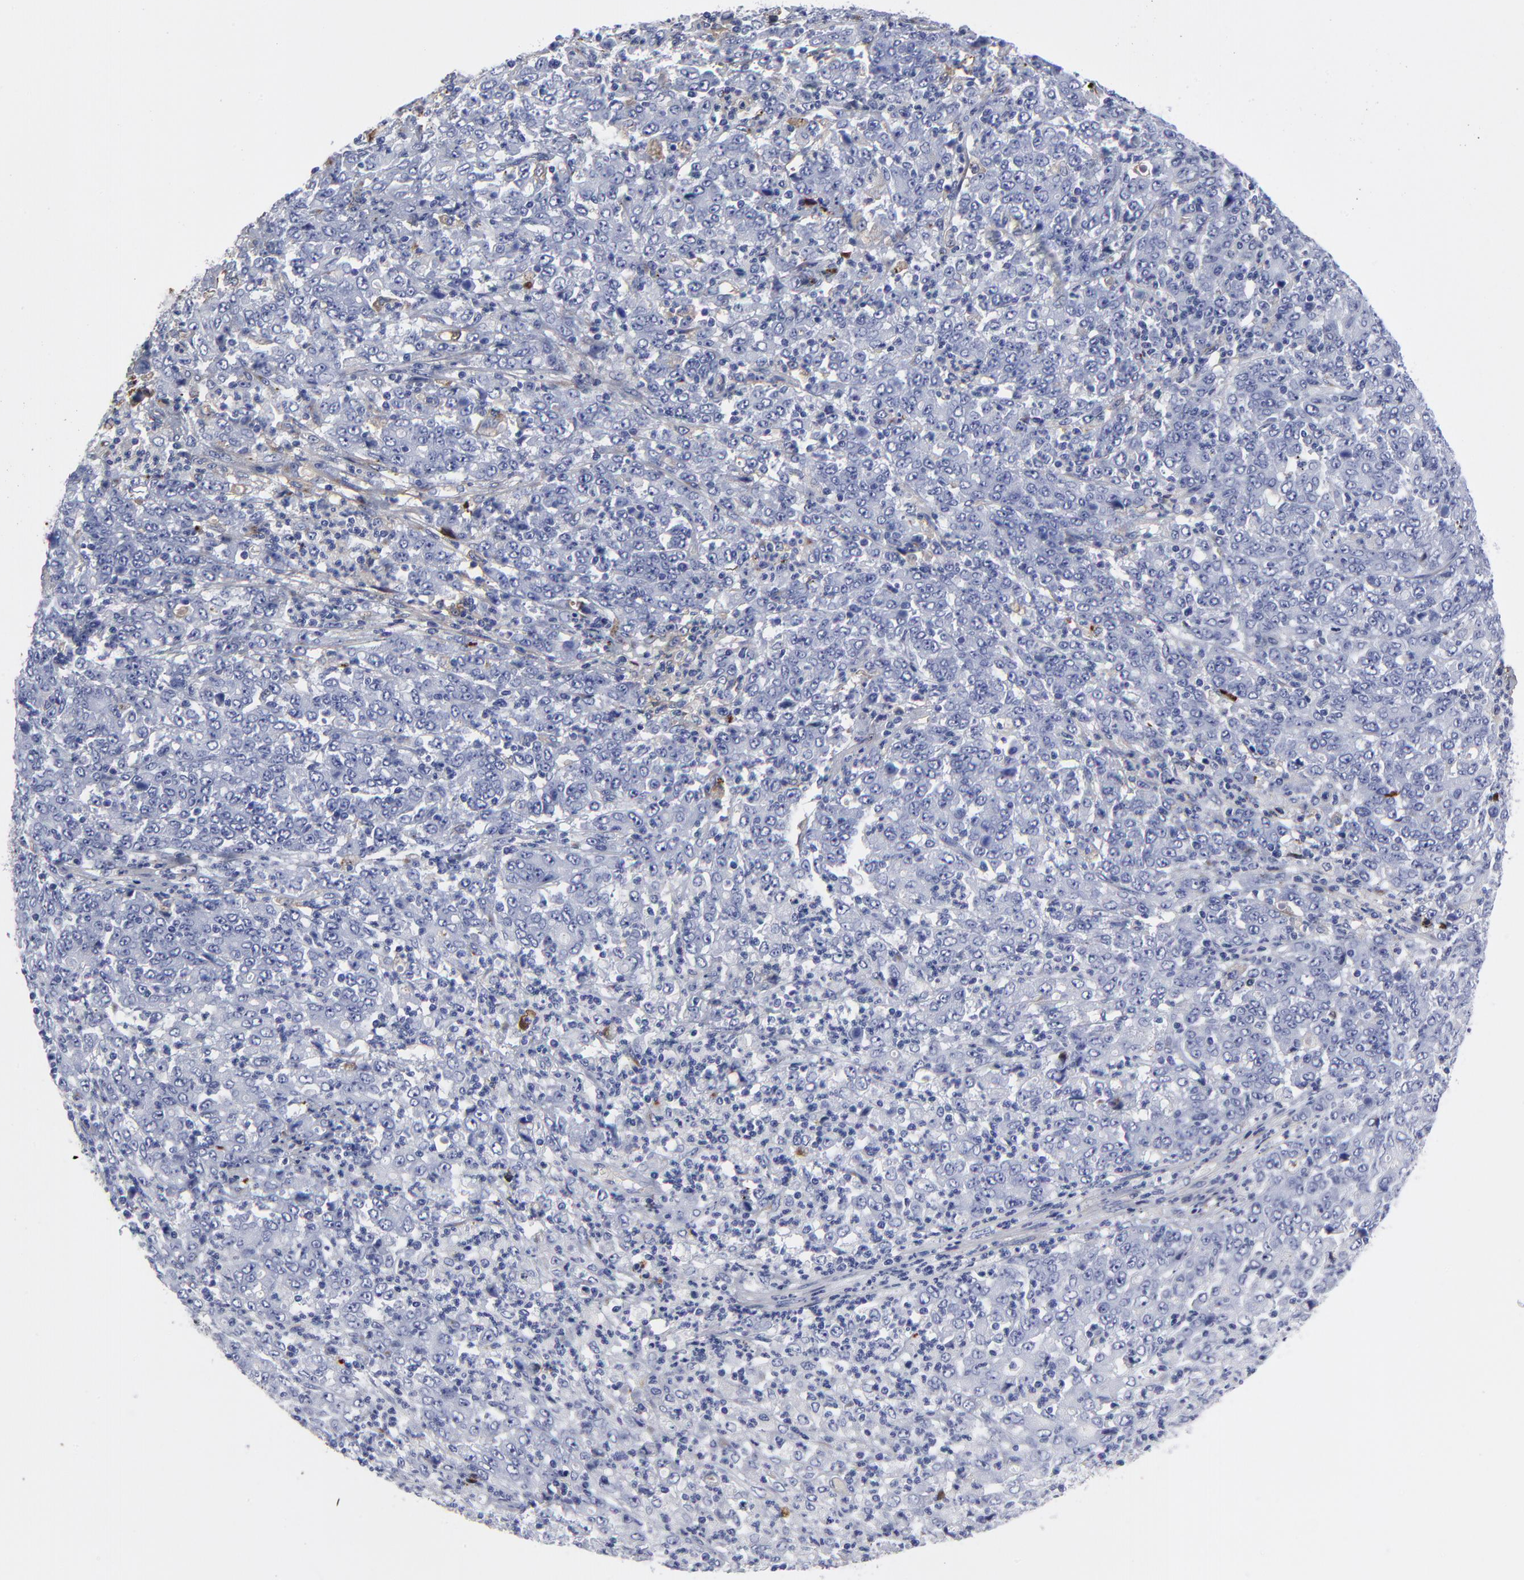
{"staining": {"intensity": "weak", "quantity": "<25%", "location": "cytoplasmic/membranous"}, "tissue": "stomach cancer", "cell_type": "Tumor cells", "image_type": "cancer", "snomed": [{"axis": "morphology", "description": "Adenocarcinoma, NOS"}, {"axis": "topography", "description": "Stomach, lower"}], "caption": "A photomicrograph of adenocarcinoma (stomach) stained for a protein exhibits no brown staining in tumor cells.", "gene": "DCN", "patient": {"sex": "female", "age": 71}}